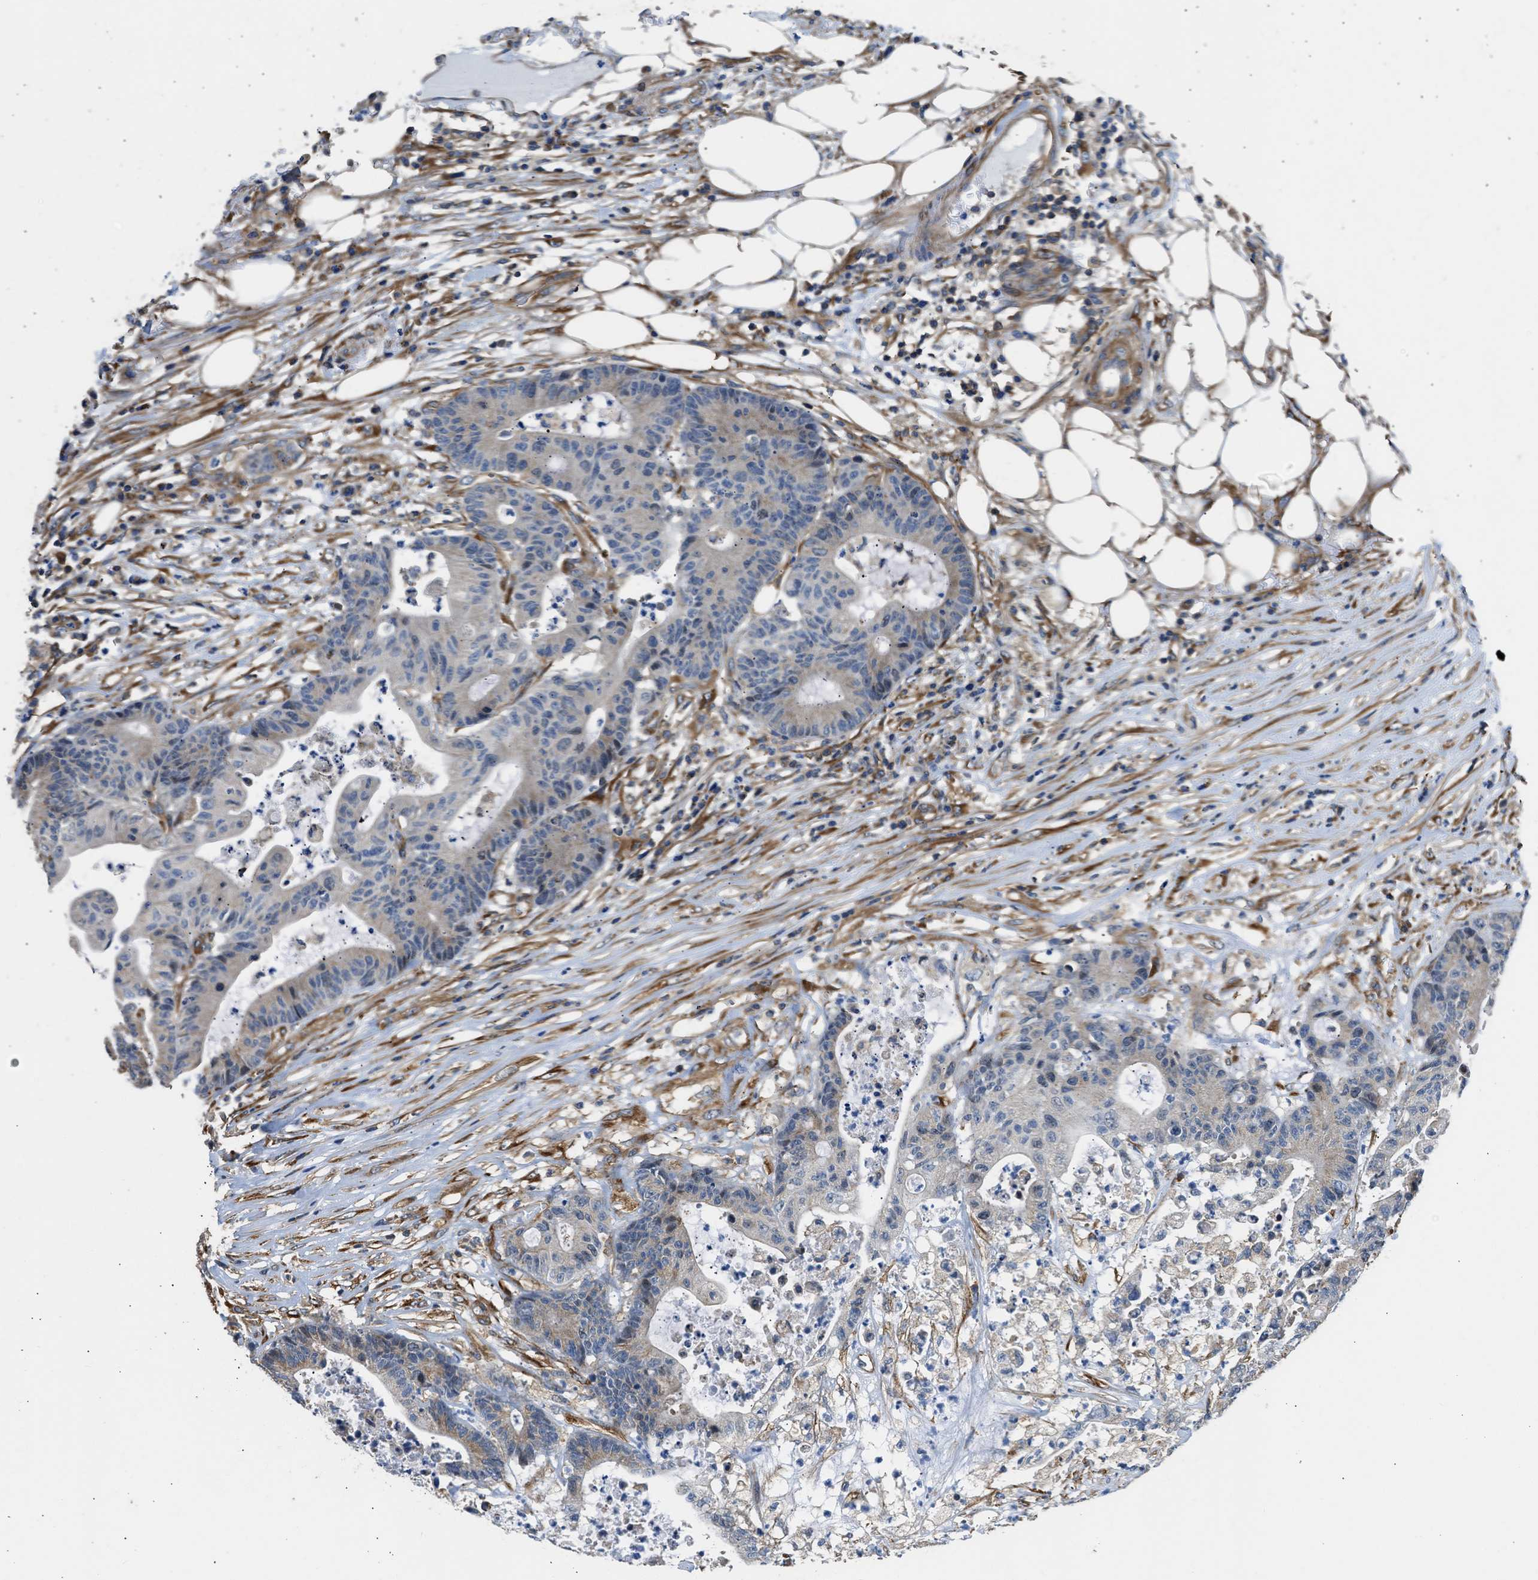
{"staining": {"intensity": "negative", "quantity": "none", "location": "none"}, "tissue": "colorectal cancer", "cell_type": "Tumor cells", "image_type": "cancer", "snomed": [{"axis": "morphology", "description": "Adenocarcinoma, NOS"}, {"axis": "topography", "description": "Colon"}], "caption": "Colorectal cancer stained for a protein using IHC exhibits no expression tumor cells.", "gene": "SEPTIN2", "patient": {"sex": "female", "age": 84}}